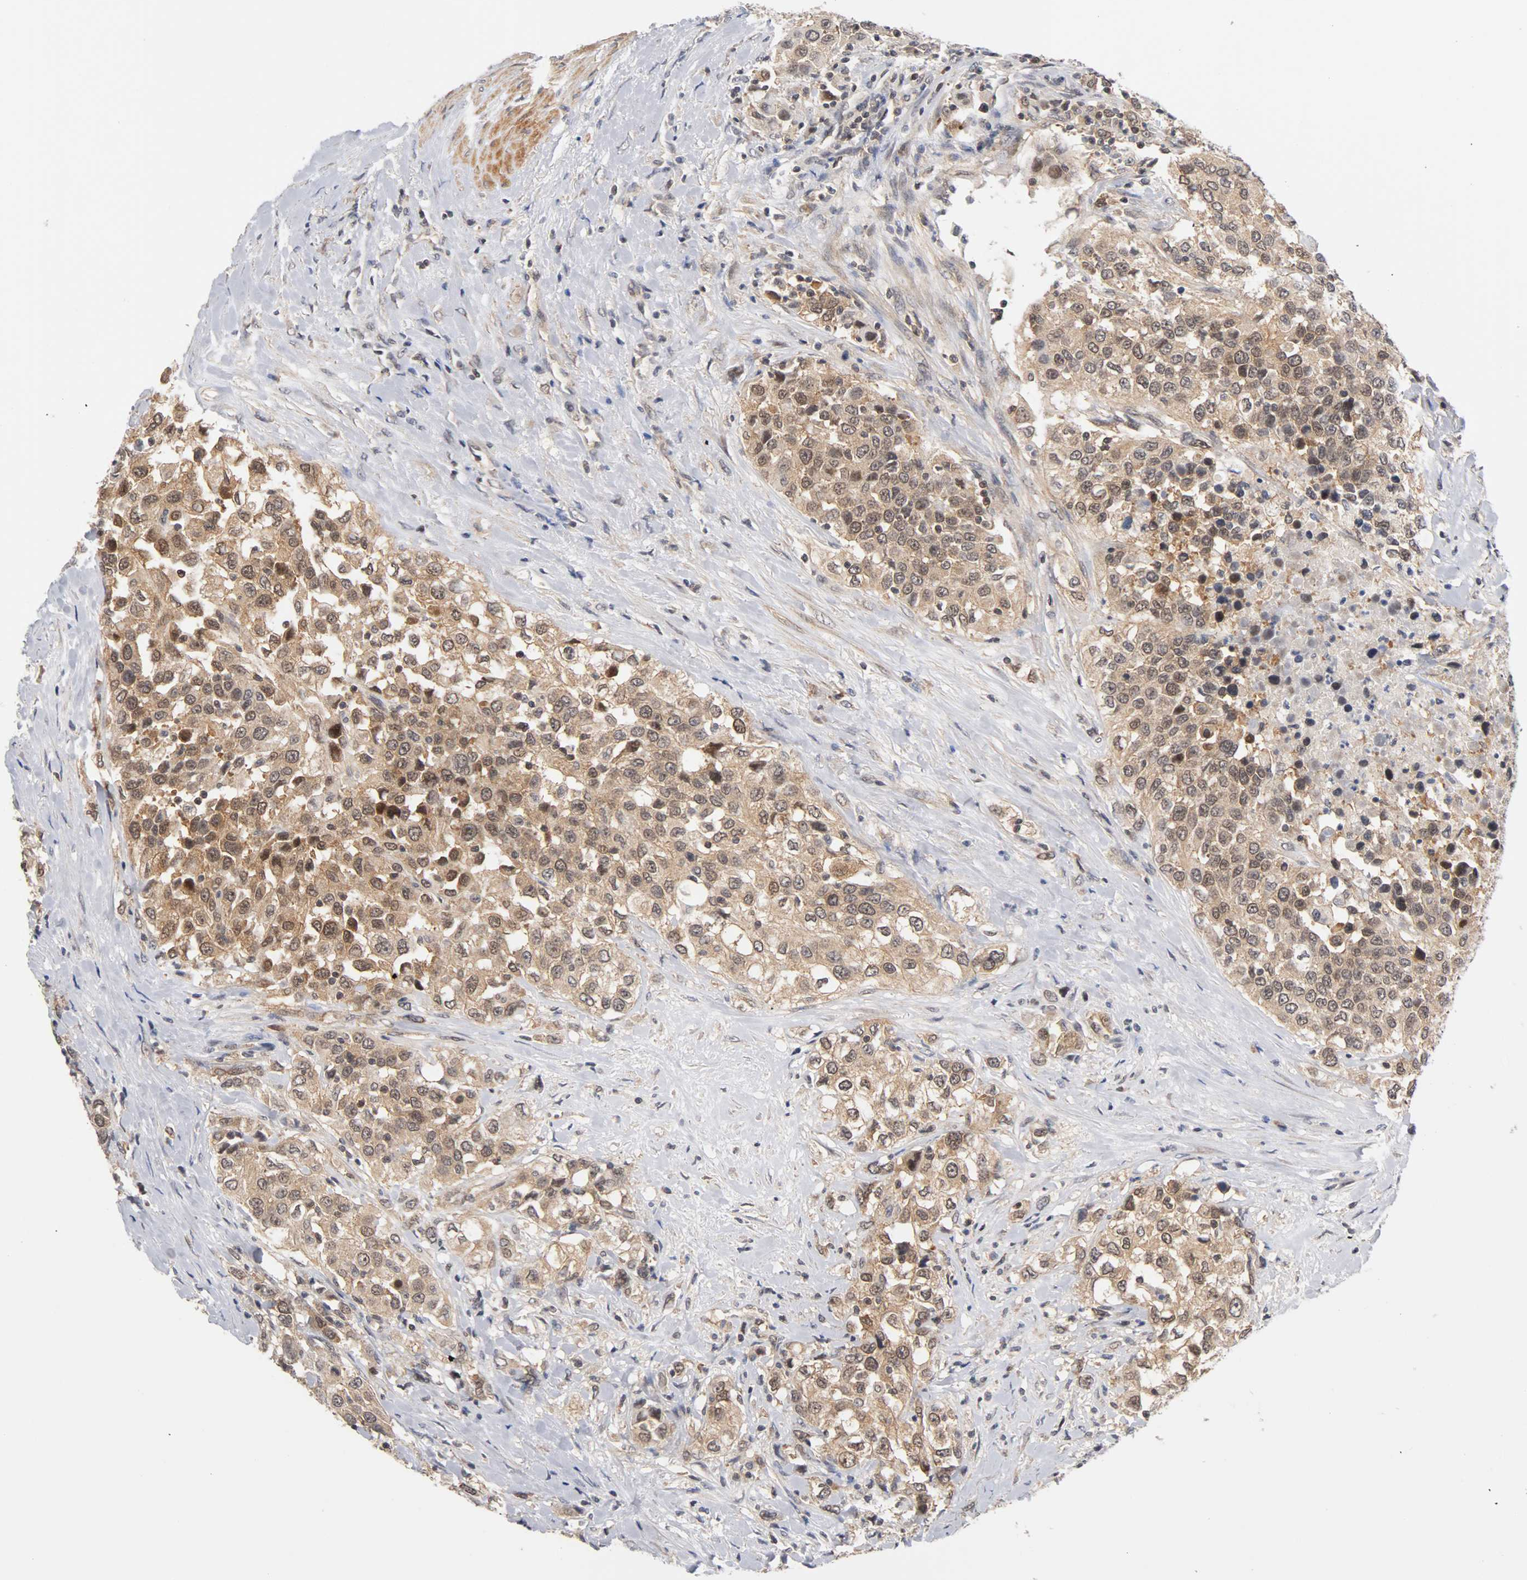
{"staining": {"intensity": "moderate", "quantity": ">75%", "location": "cytoplasmic/membranous,nuclear"}, "tissue": "urothelial cancer", "cell_type": "Tumor cells", "image_type": "cancer", "snomed": [{"axis": "morphology", "description": "Urothelial carcinoma, High grade"}, {"axis": "topography", "description": "Urinary bladder"}], "caption": "Urothelial carcinoma (high-grade) stained with a brown dye displays moderate cytoplasmic/membranous and nuclear positive positivity in approximately >75% of tumor cells.", "gene": "UBE2M", "patient": {"sex": "female", "age": 80}}